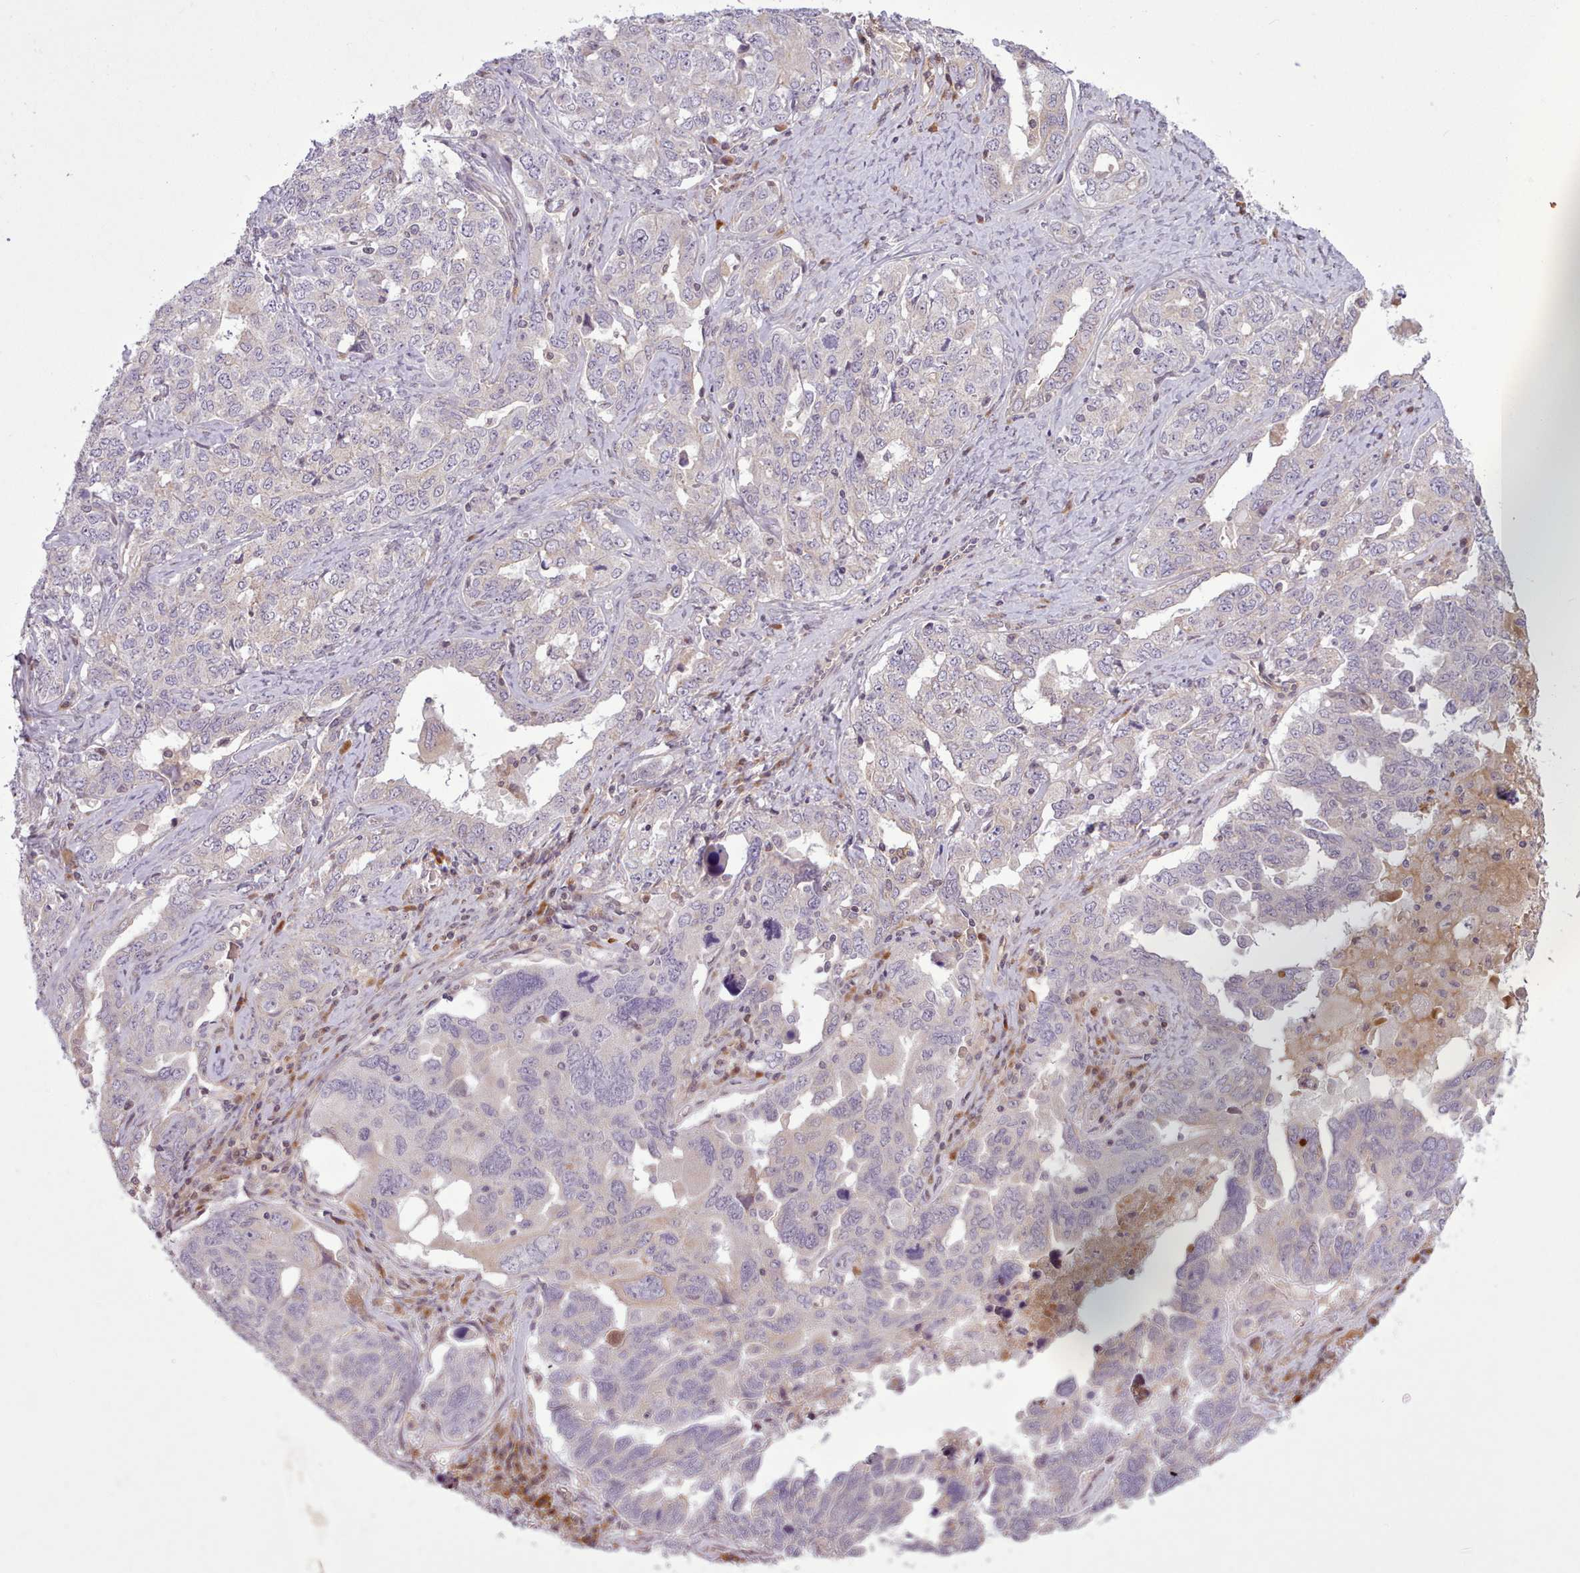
{"staining": {"intensity": "negative", "quantity": "none", "location": "none"}, "tissue": "ovarian cancer", "cell_type": "Tumor cells", "image_type": "cancer", "snomed": [{"axis": "morphology", "description": "Carcinoma, endometroid"}, {"axis": "topography", "description": "Ovary"}], "caption": "DAB (3,3'-diaminobenzidine) immunohistochemical staining of ovarian cancer (endometroid carcinoma) shows no significant positivity in tumor cells.", "gene": "NMRK1", "patient": {"sex": "female", "age": 62}}